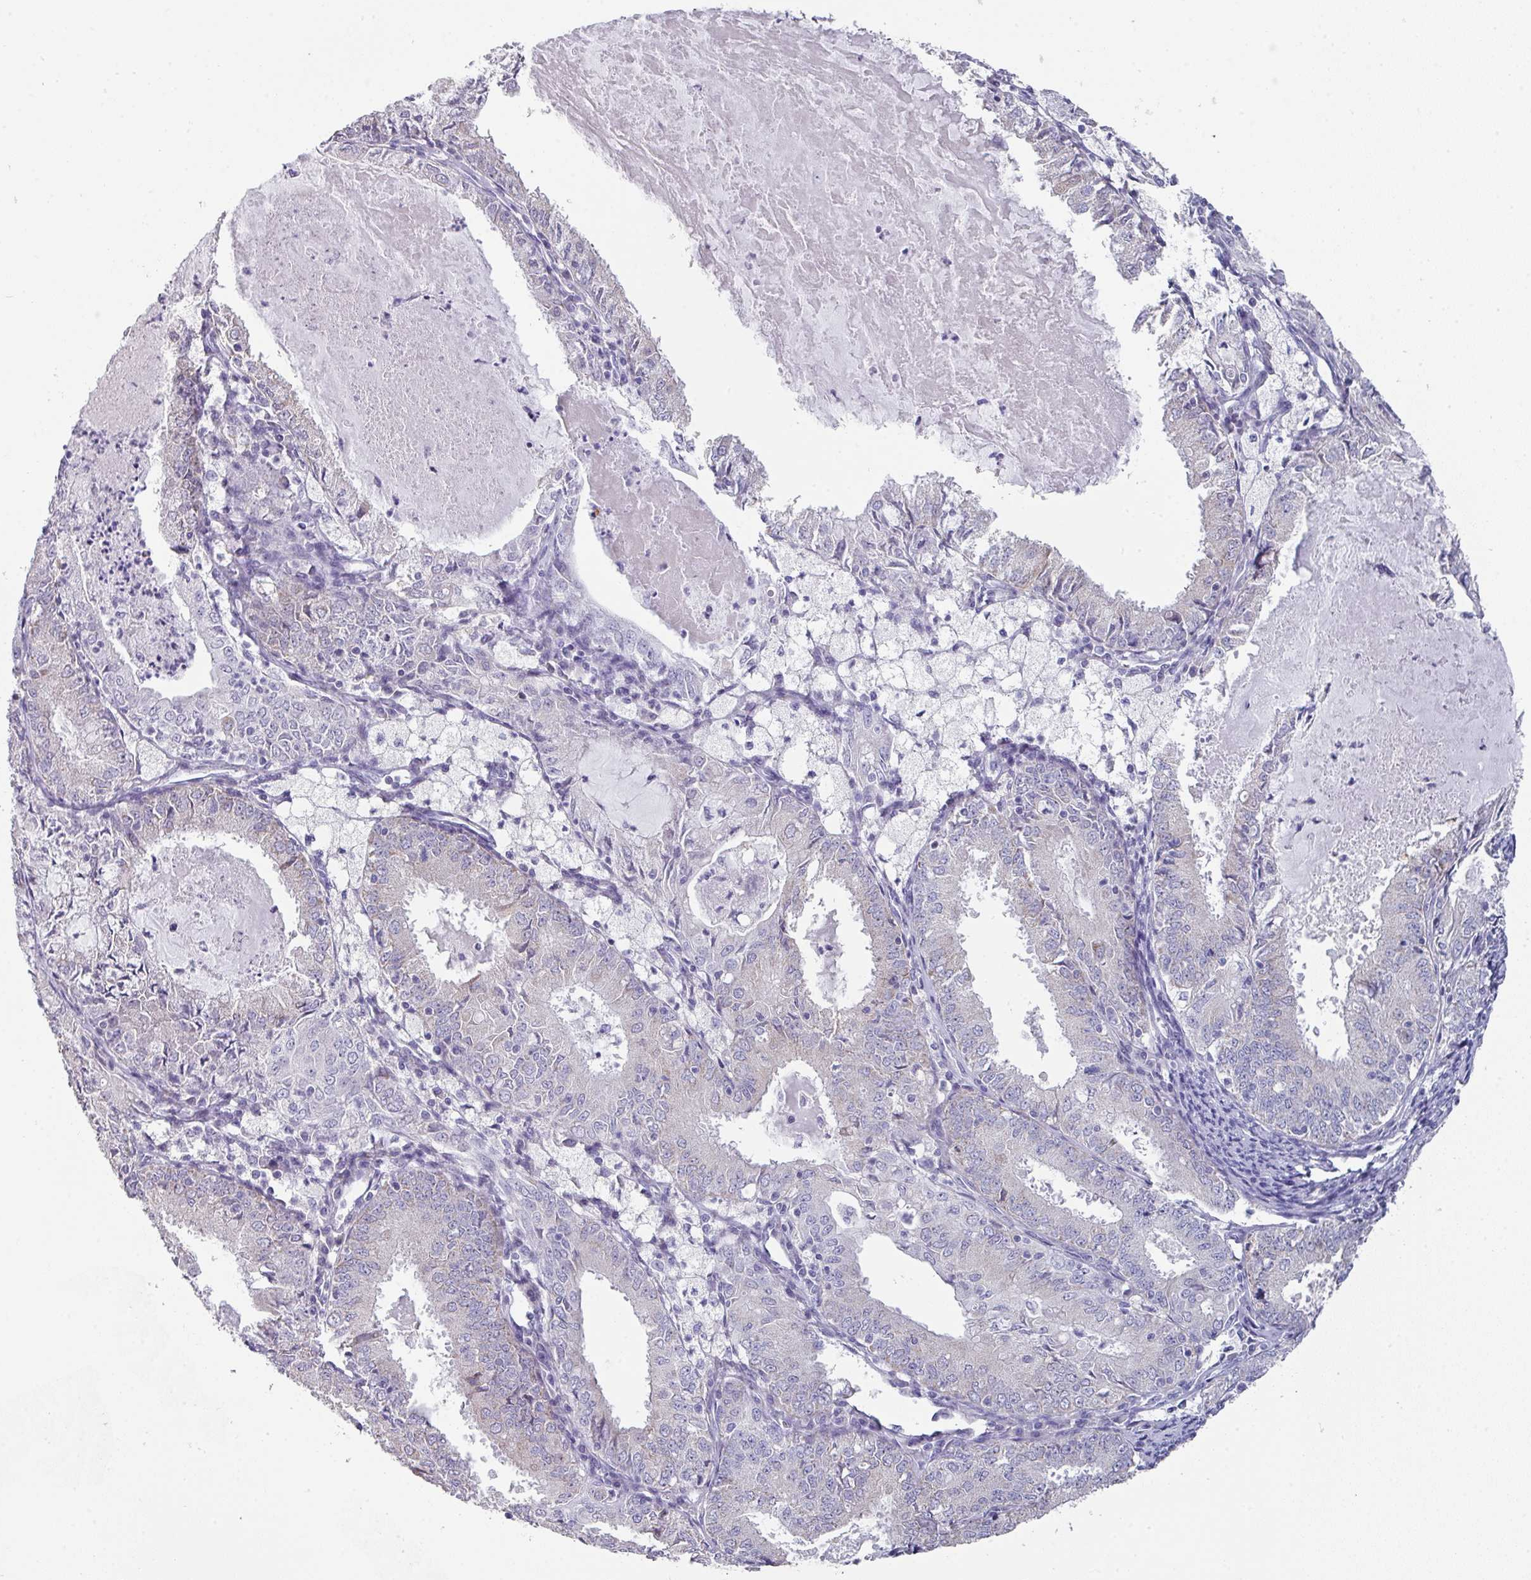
{"staining": {"intensity": "negative", "quantity": "none", "location": "none"}, "tissue": "endometrial cancer", "cell_type": "Tumor cells", "image_type": "cancer", "snomed": [{"axis": "morphology", "description": "Adenocarcinoma, NOS"}, {"axis": "topography", "description": "Endometrium"}], "caption": "Adenocarcinoma (endometrial) was stained to show a protein in brown. There is no significant positivity in tumor cells.", "gene": "DEFB115", "patient": {"sex": "female", "age": 57}}